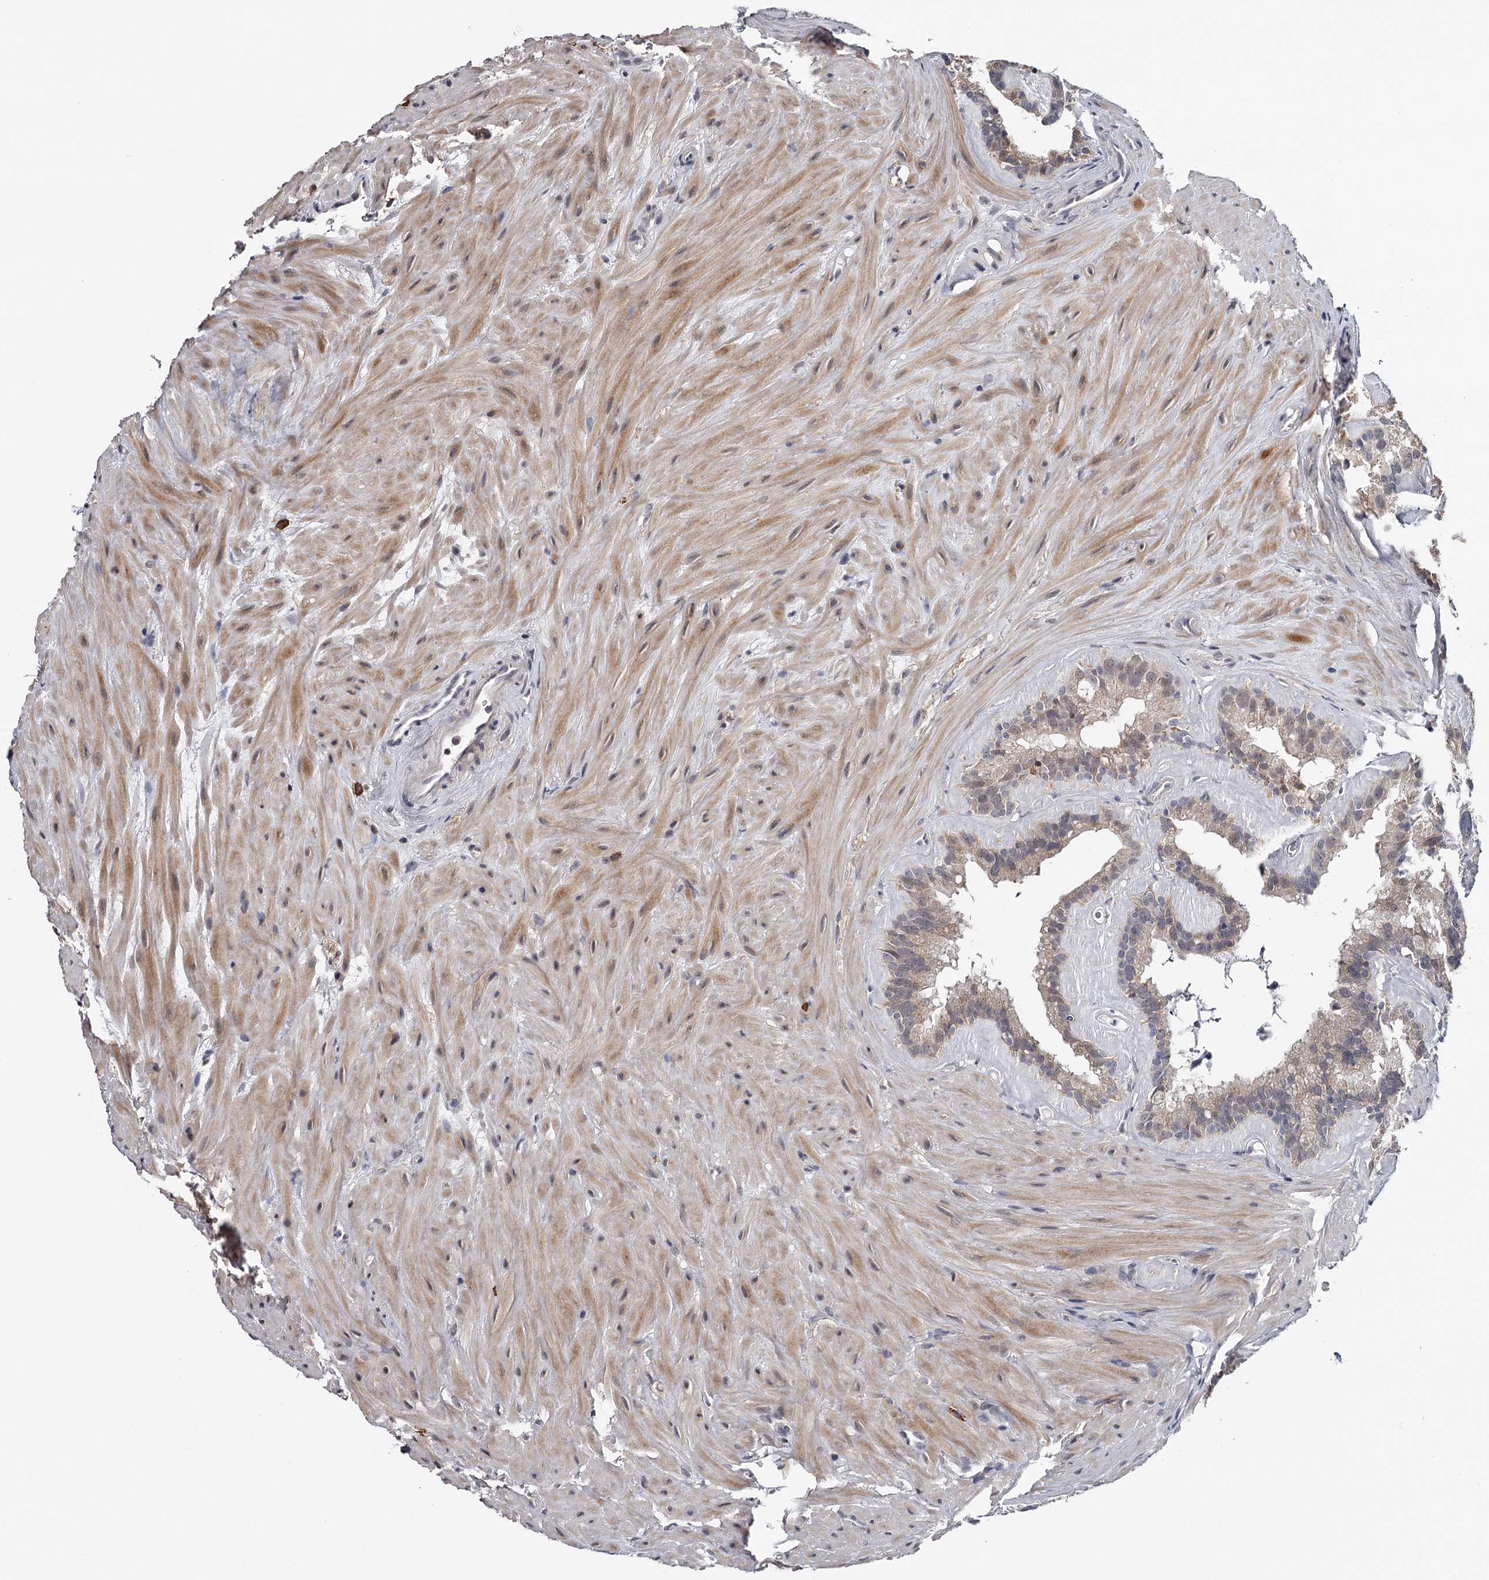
{"staining": {"intensity": "weak", "quantity": "25%-75%", "location": "cytoplasmic/membranous,nuclear"}, "tissue": "seminal vesicle", "cell_type": "Glandular cells", "image_type": "normal", "snomed": [{"axis": "morphology", "description": "Normal tissue, NOS"}, {"axis": "topography", "description": "Prostate"}, {"axis": "topography", "description": "Seminal veicle"}], "caption": "DAB immunohistochemical staining of unremarkable seminal vesicle exhibits weak cytoplasmic/membranous,nuclear protein positivity in approximately 25%-75% of glandular cells.", "gene": "GTSF1", "patient": {"sex": "male", "age": 59}}